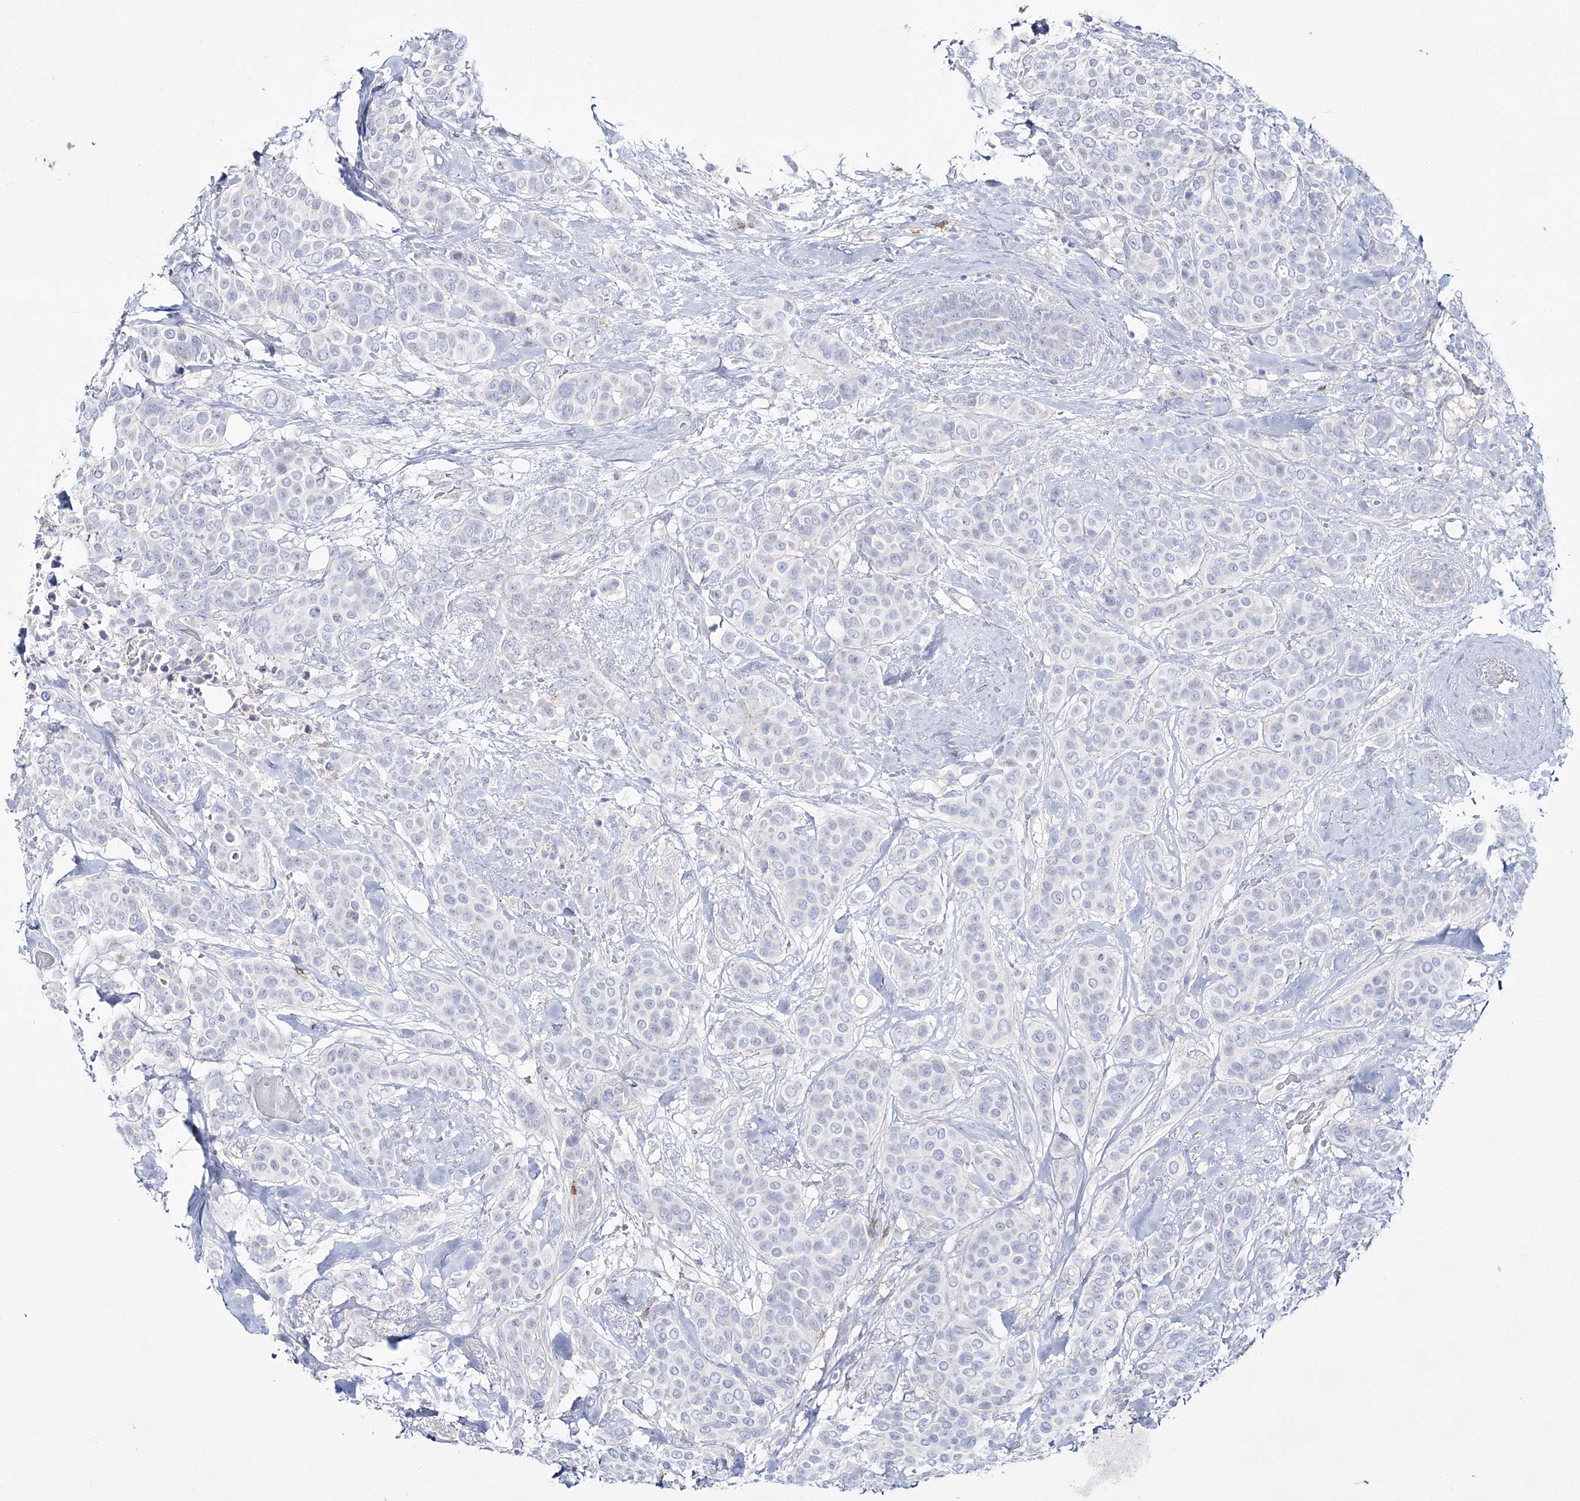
{"staining": {"intensity": "negative", "quantity": "none", "location": "none"}, "tissue": "breast cancer", "cell_type": "Tumor cells", "image_type": "cancer", "snomed": [{"axis": "morphology", "description": "Lobular carcinoma"}, {"axis": "topography", "description": "Breast"}], "caption": "The micrograph shows no significant positivity in tumor cells of breast cancer.", "gene": "WDSUB1", "patient": {"sex": "female", "age": 51}}